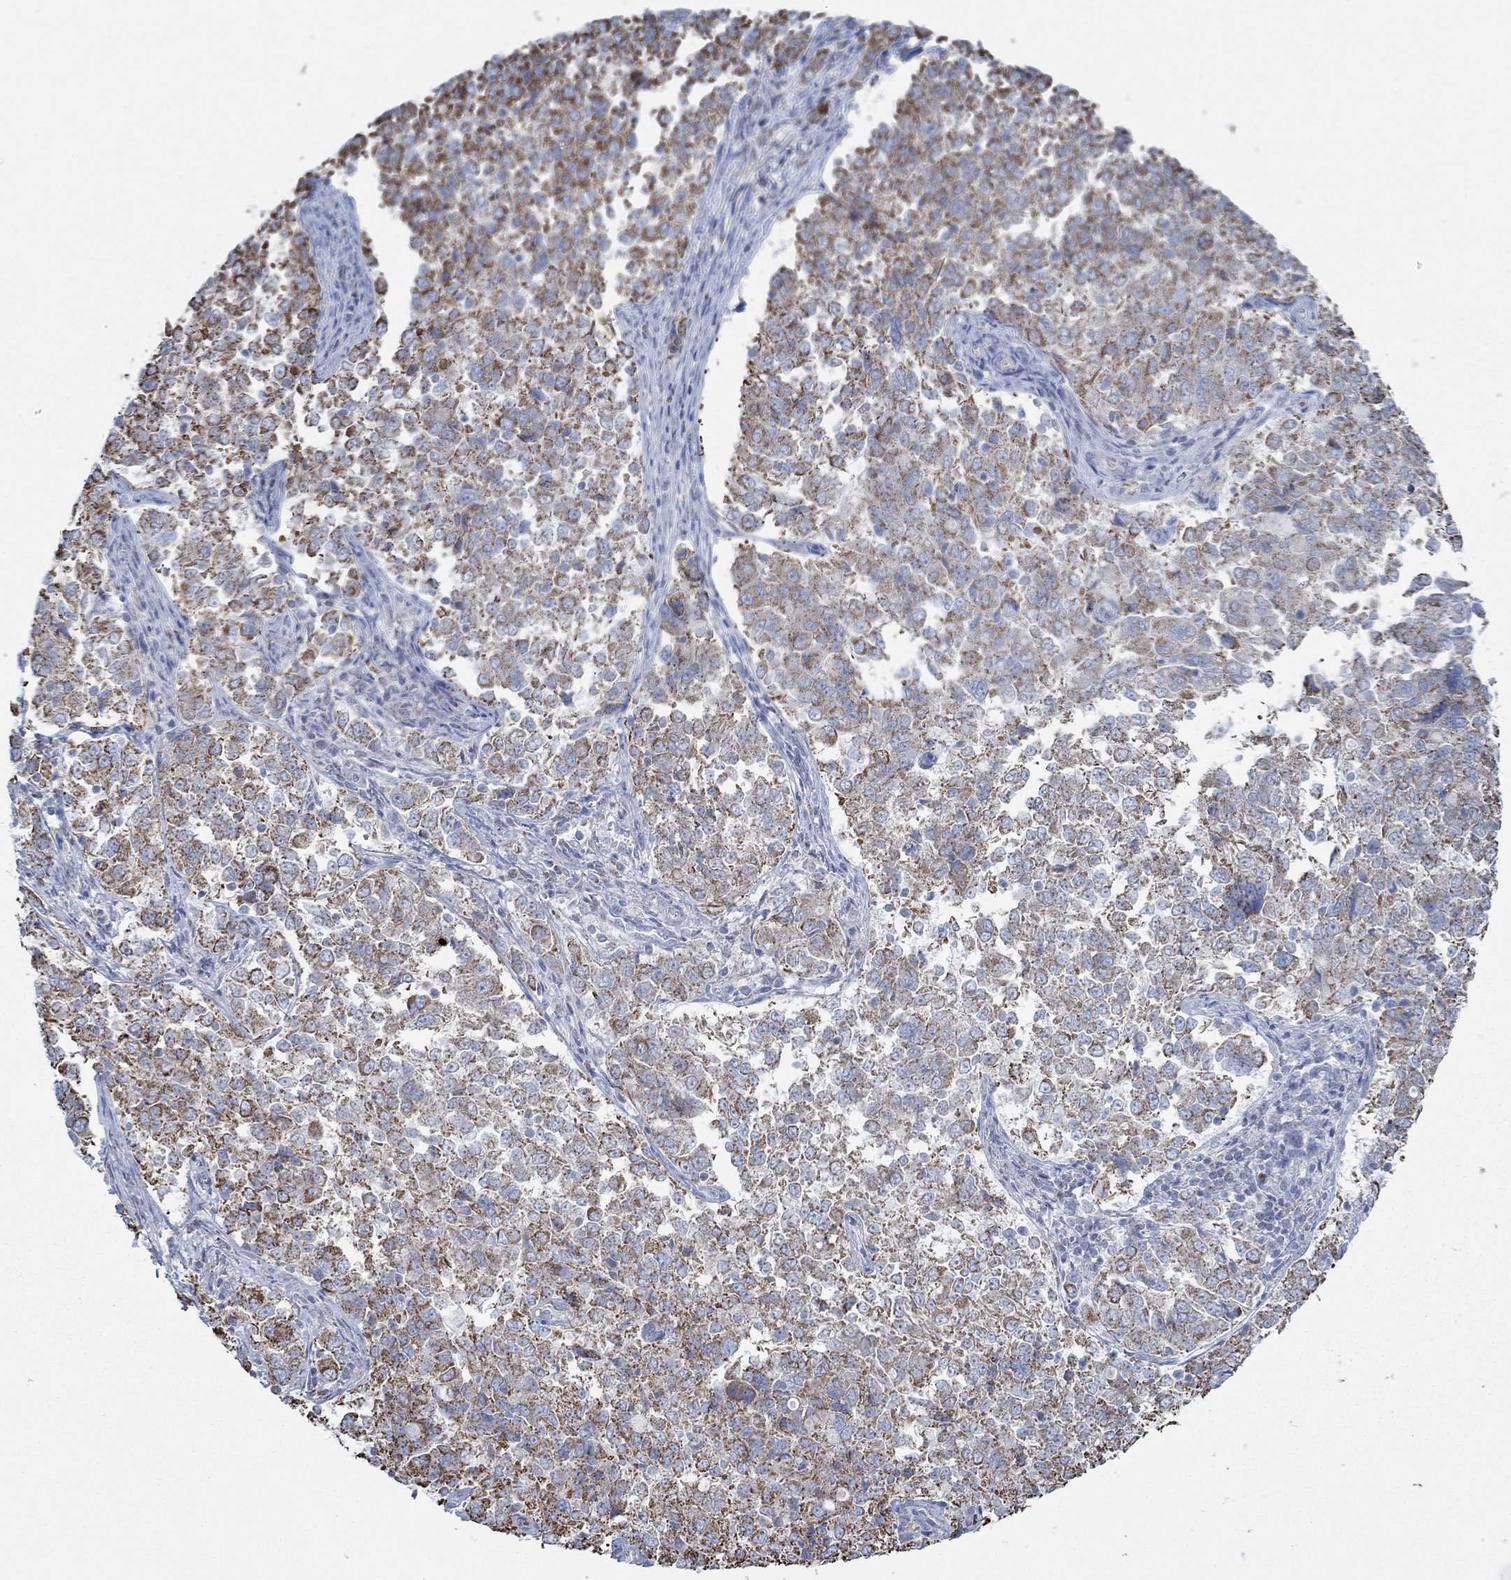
{"staining": {"intensity": "strong", "quantity": "25%-75%", "location": "cytoplasmic/membranous"}, "tissue": "endometrial cancer", "cell_type": "Tumor cells", "image_type": "cancer", "snomed": [{"axis": "morphology", "description": "Adenocarcinoma, NOS"}, {"axis": "topography", "description": "Endometrium"}], "caption": "Immunohistochemistry (IHC) image of neoplastic tissue: human endometrial cancer (adenocarcinoma) stained using immunohistochemistry (IHC) exhibits high levels of strong protein expression localized specifically in the cytoplasmic/membranous of tumor cells, appearing as a cytoplasmic/membranous brown color.", "gene": "GLOD5", "patient": {"sex": "female", "age": 43}}